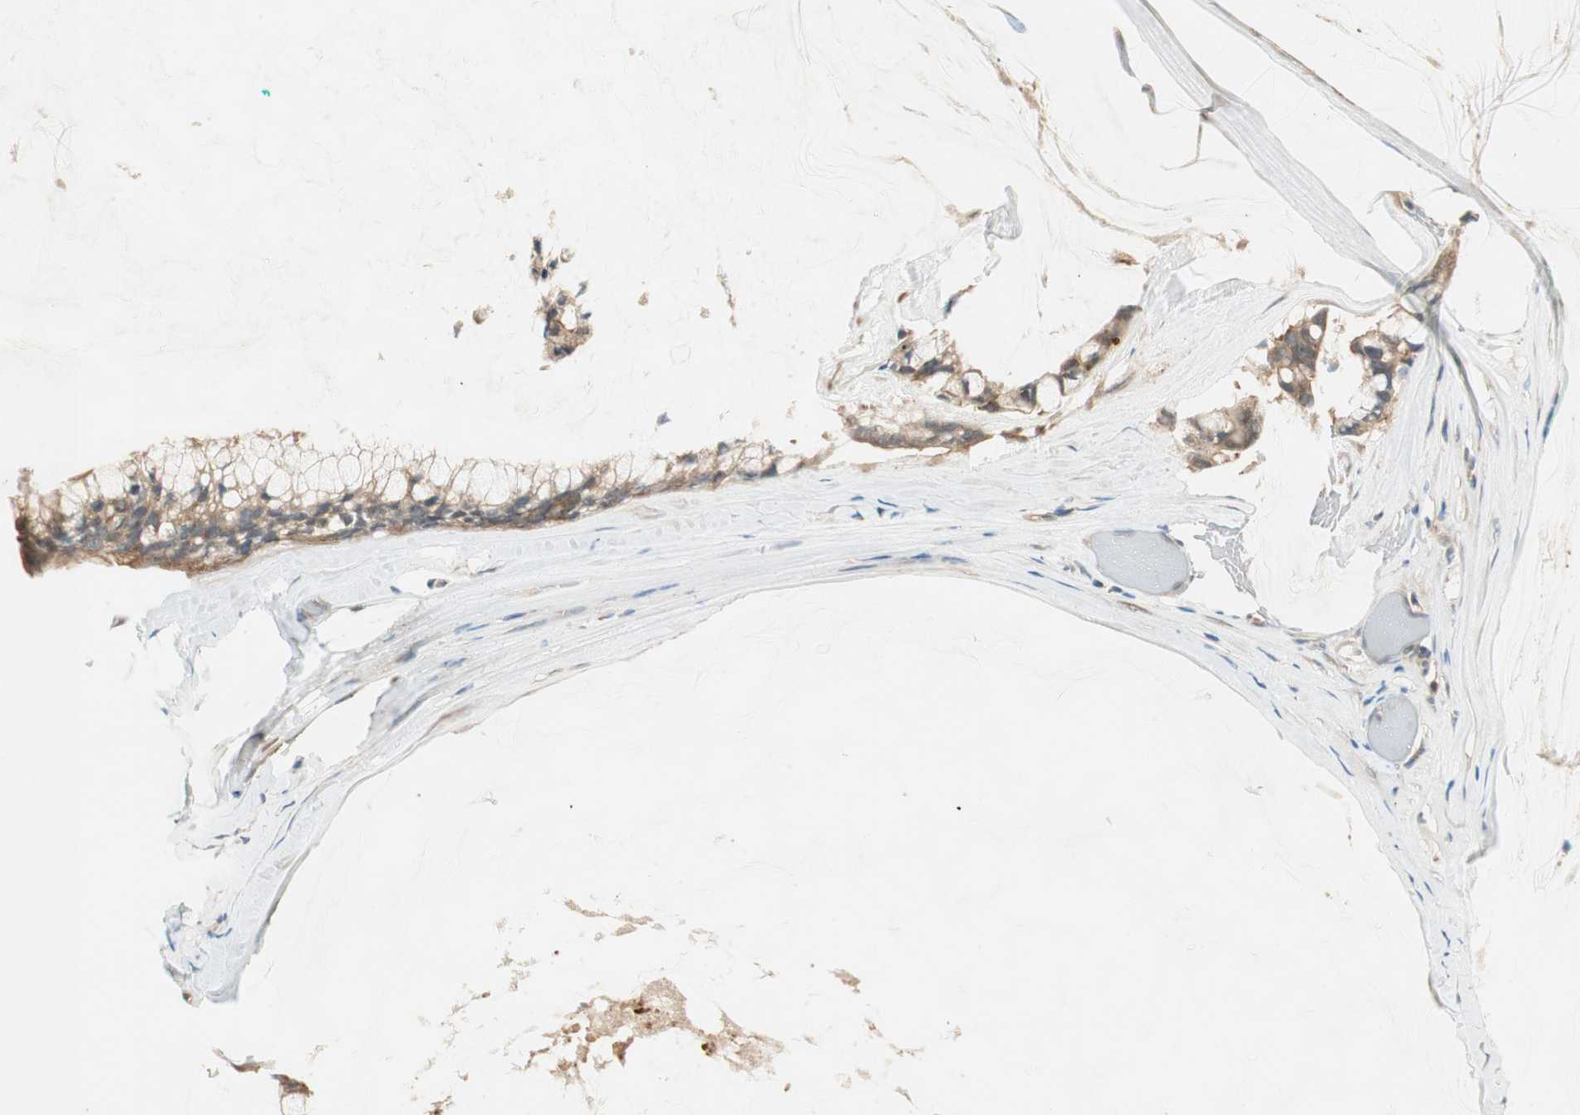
{"staining": {"intensity": "moderate", "quantity": ">75%", "location": "cytoplasmic/membranous"}, "tissue": "ovarian cancer", "cell_type": "Tumor cells", "image_type": "cancer", "snomed": [{"axis": "morphology", "description": "Cystadenocarcinoma, mucinous, NOS"}, {"axis": "topography", "description": "Ovary"}], "caption": "Immunohistochemistry staining of ovarian mucinous cystadenocarcinoma, which shows medium levels of moderate cytoplasmic/membranous staining in approximately >75% of tumor cells indicating moderate cytoplasmic/membranous protein positivity. The staining was performed using DAB (3,3'-diaminobenzidine) (brown) for protein detection and nuclei were counterstained in hematoxylin (blue).", "gene": "PSMD8", "patient": {"sex": "female", "age": 39}}